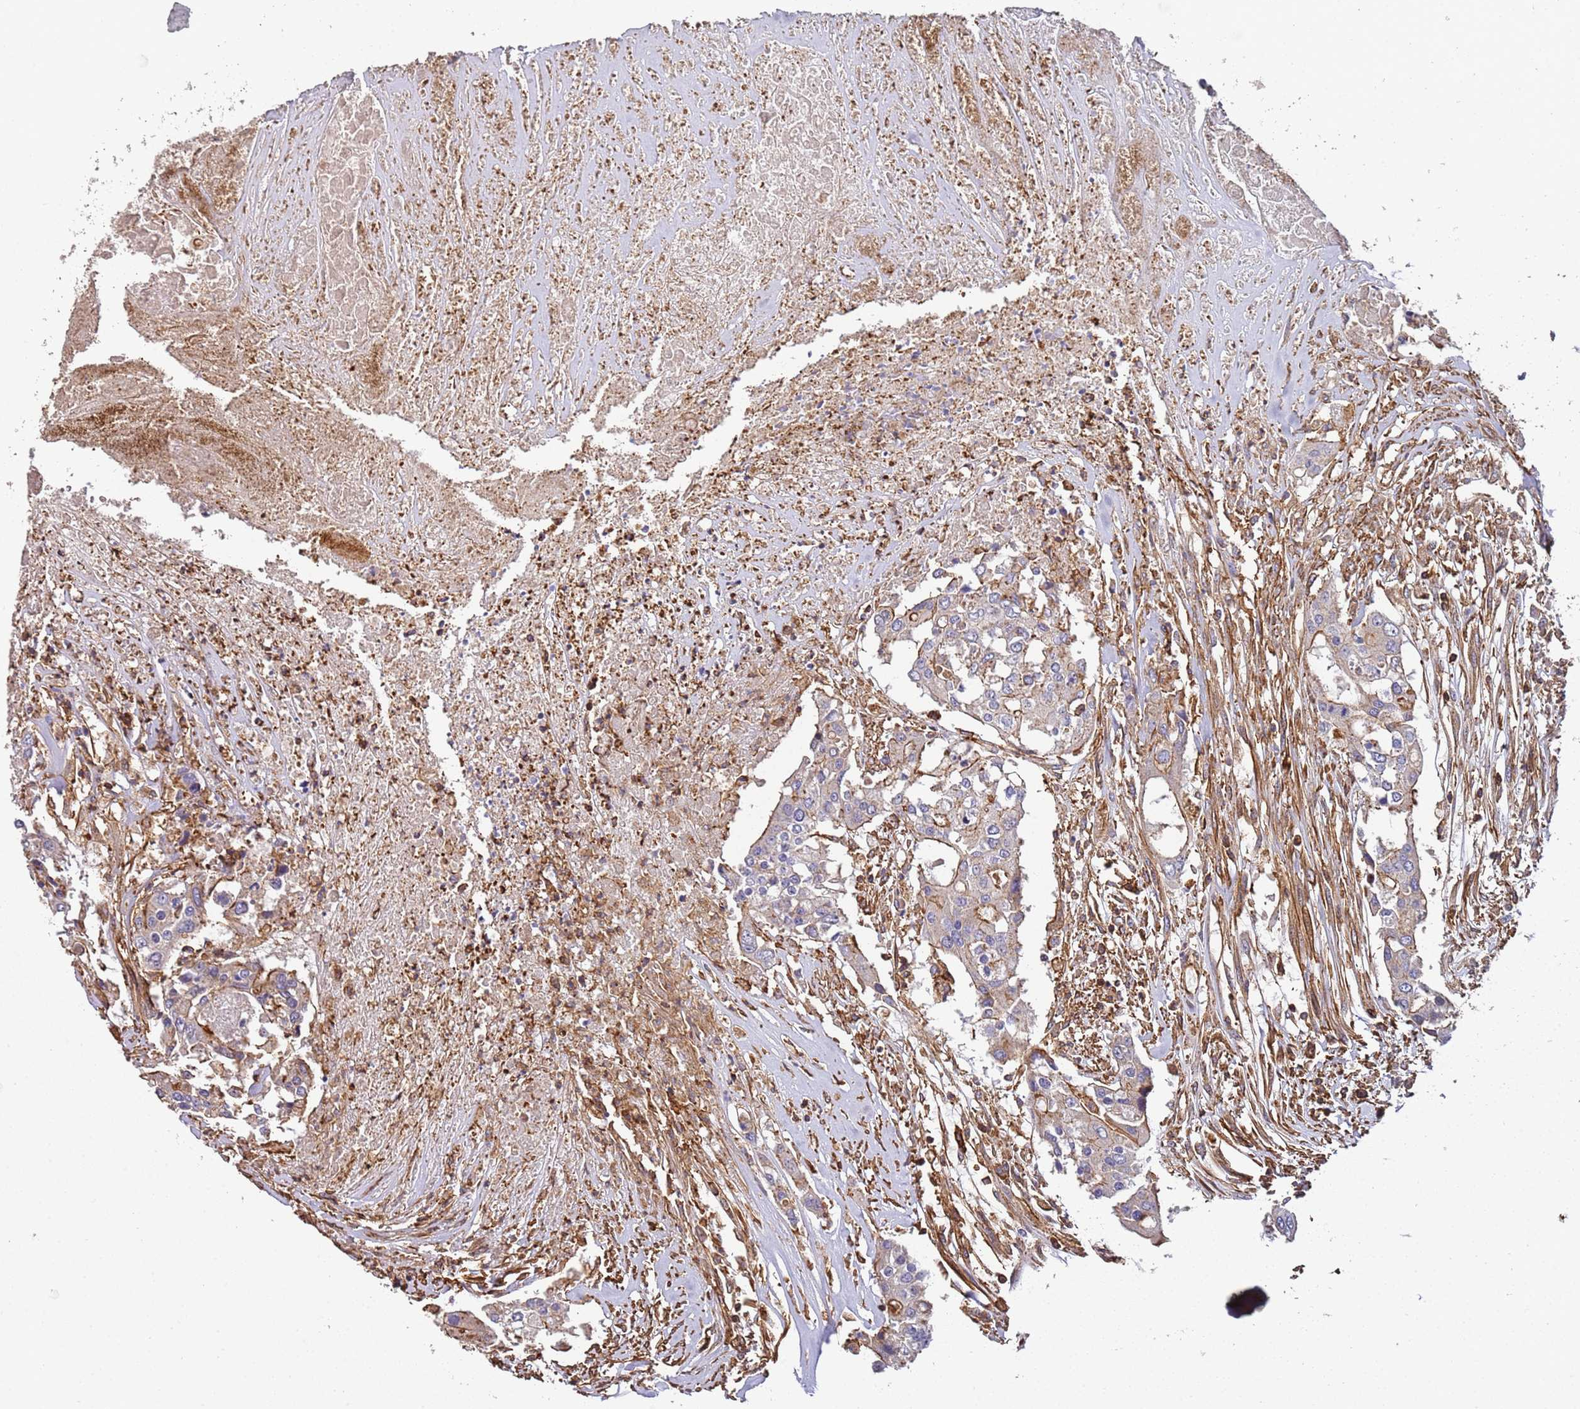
{"staining": {"intensity": "moderate", "quantity": "<25%", "location": "cytoplasmic/membranous"}, "tissue": "colorectal cancer", "cell_type": "Tumor cells", "image_type": "cancer", "snomed": [{"axis": "morphology", "description": "Adenocarcinoma, NOS"}, {"axis": "topography", "description": "Colon"}], "caption": "Immunohistochemistry (IHC) of adenocarcinoma (colorectal) exhibits low levels of moderate cytoplasmic/membranous expression in about <25% of tumor cells.", "gene": "CYP2U1", "patient": {"sex": "male", "age": 77}}